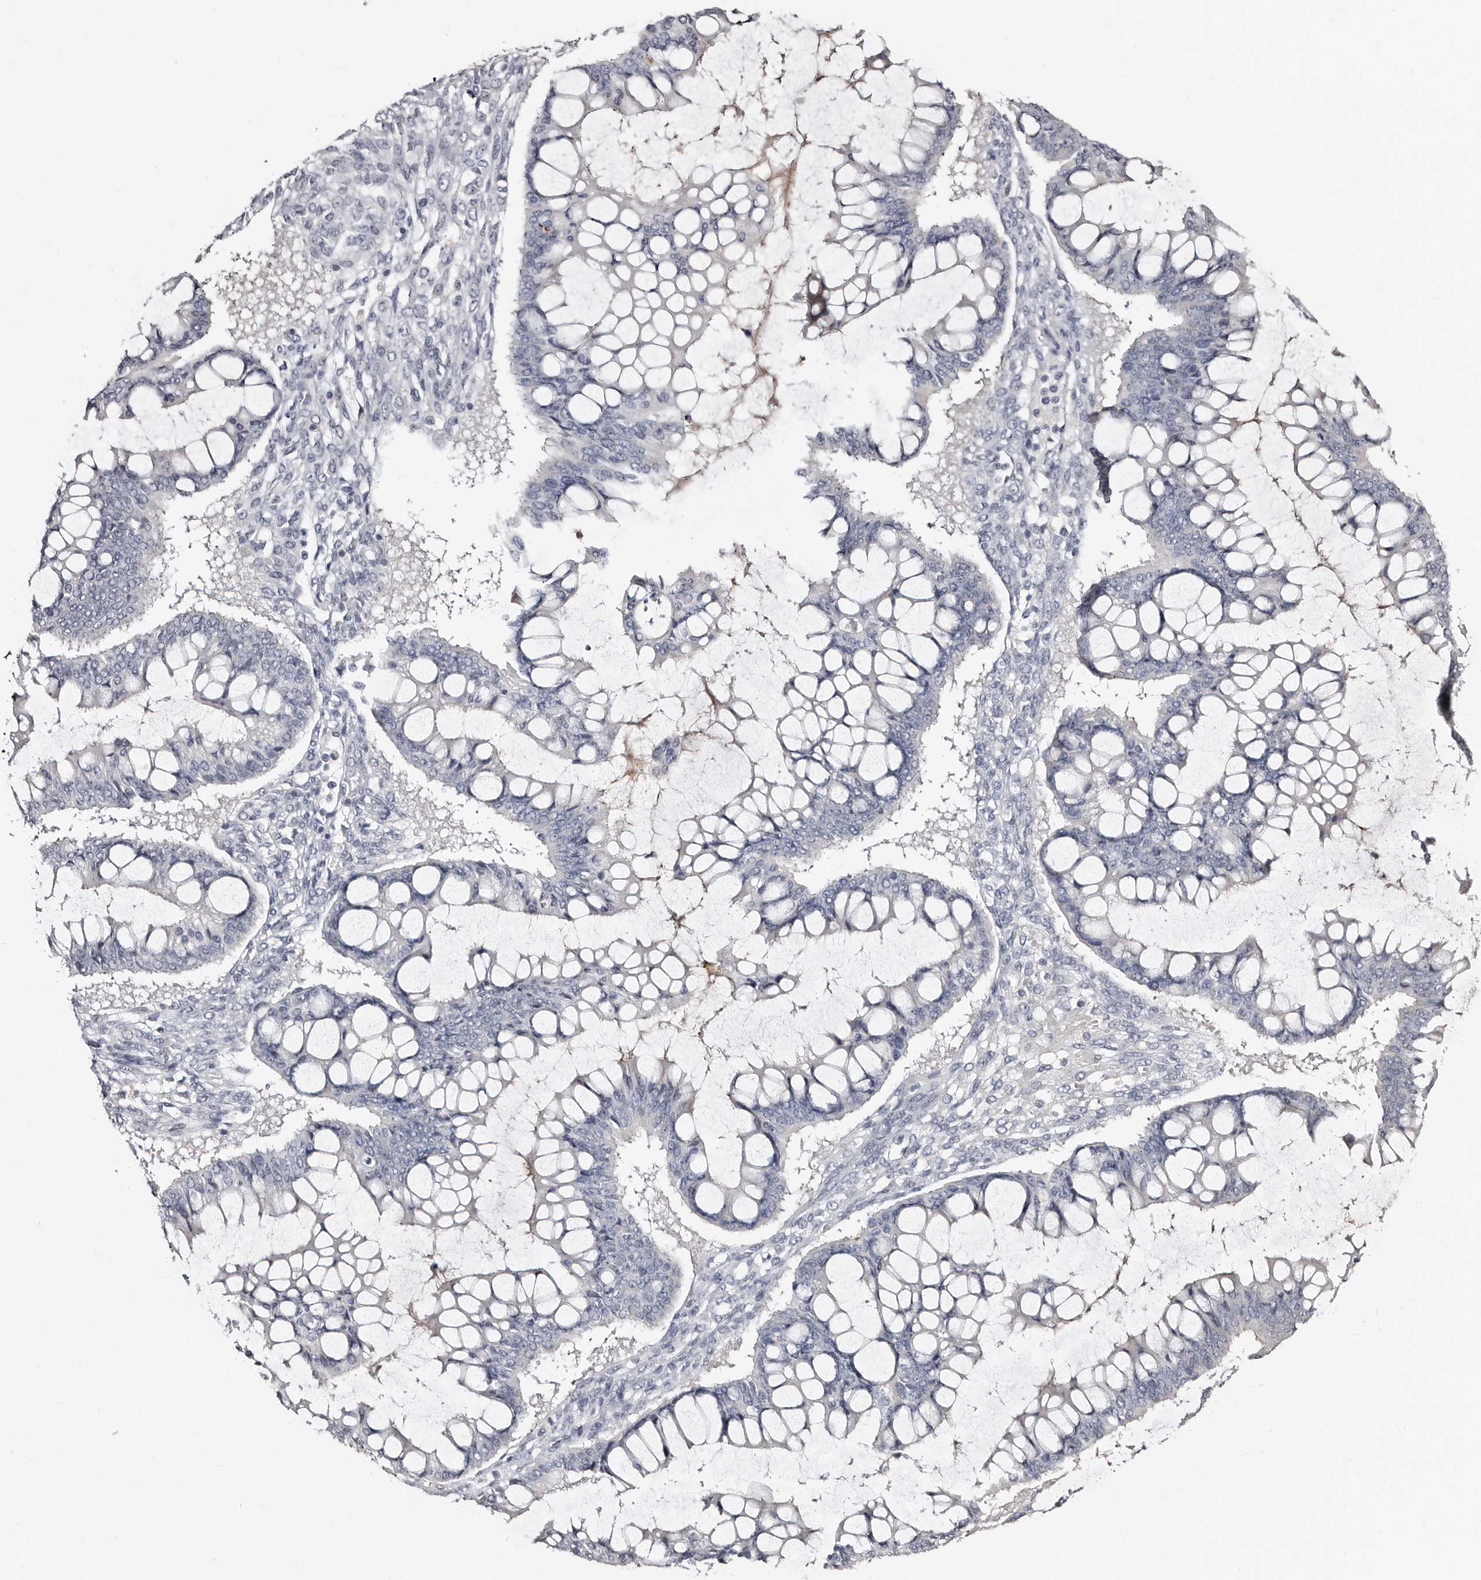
{"staining": {"intensity": "negative", "quantity": "none", "location": "none"}, "tissue": "ovarian cancer", "cell_type": "Tumor cells", "image_type": "cancer", "snomed": [{"axis": "morphology", "description": "Cystadenocarcinoma, mucinous, NOS"}, {"axis": "topography", "description": "Ovary"}], "caption": "A micrograph of ovarian cancer (mucinous cystadenocarcinoma) stained for a protein reveals no brown staining in tumor cells. (IHC, brightfield microscopy, high magnification).", "gene": "TBC1D22B", "patient": {"sex": "female", "age": 73}}